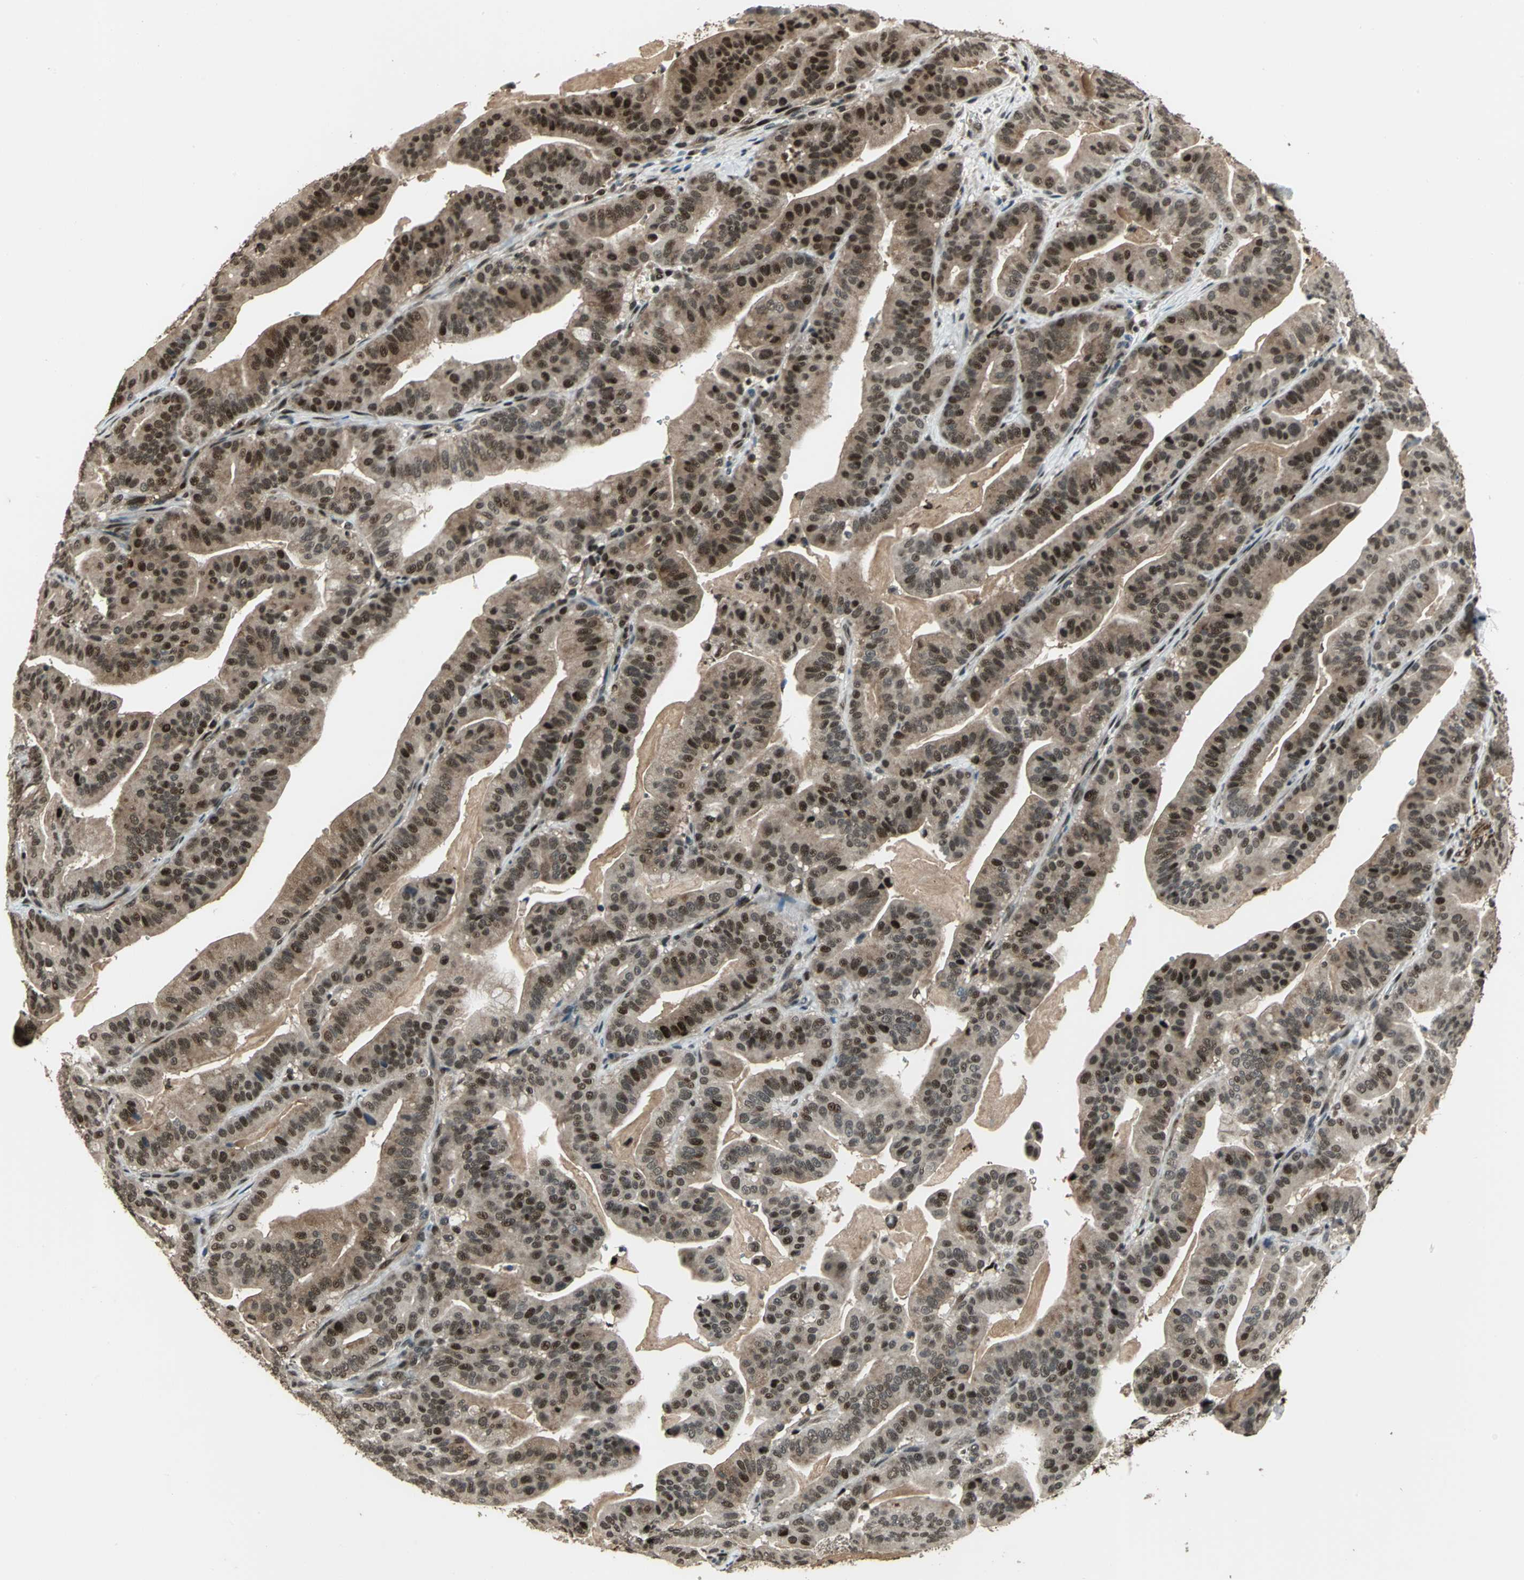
{"staining": {"intensity": "moderate", "quantity": ">75%", "location": "nuclear"}, "tissue": "pancreatic cancer", "cell_type": "Tumor cells", "image_type": "cancer", "snomed": [{"axis": "morphology", "description": "Adenocarcinoma, NOS"}, {"axis": "topography", "description": "Pancreas"}], "caption": "Pancreatic cancer (adenocarcinoma) stained with immunohistochemistry reveals moderate nuclear positivity in approximately >75% of tumor cells.", "gene": "MIS18BP1", "patient": {"sex": "male", "age": 63}}